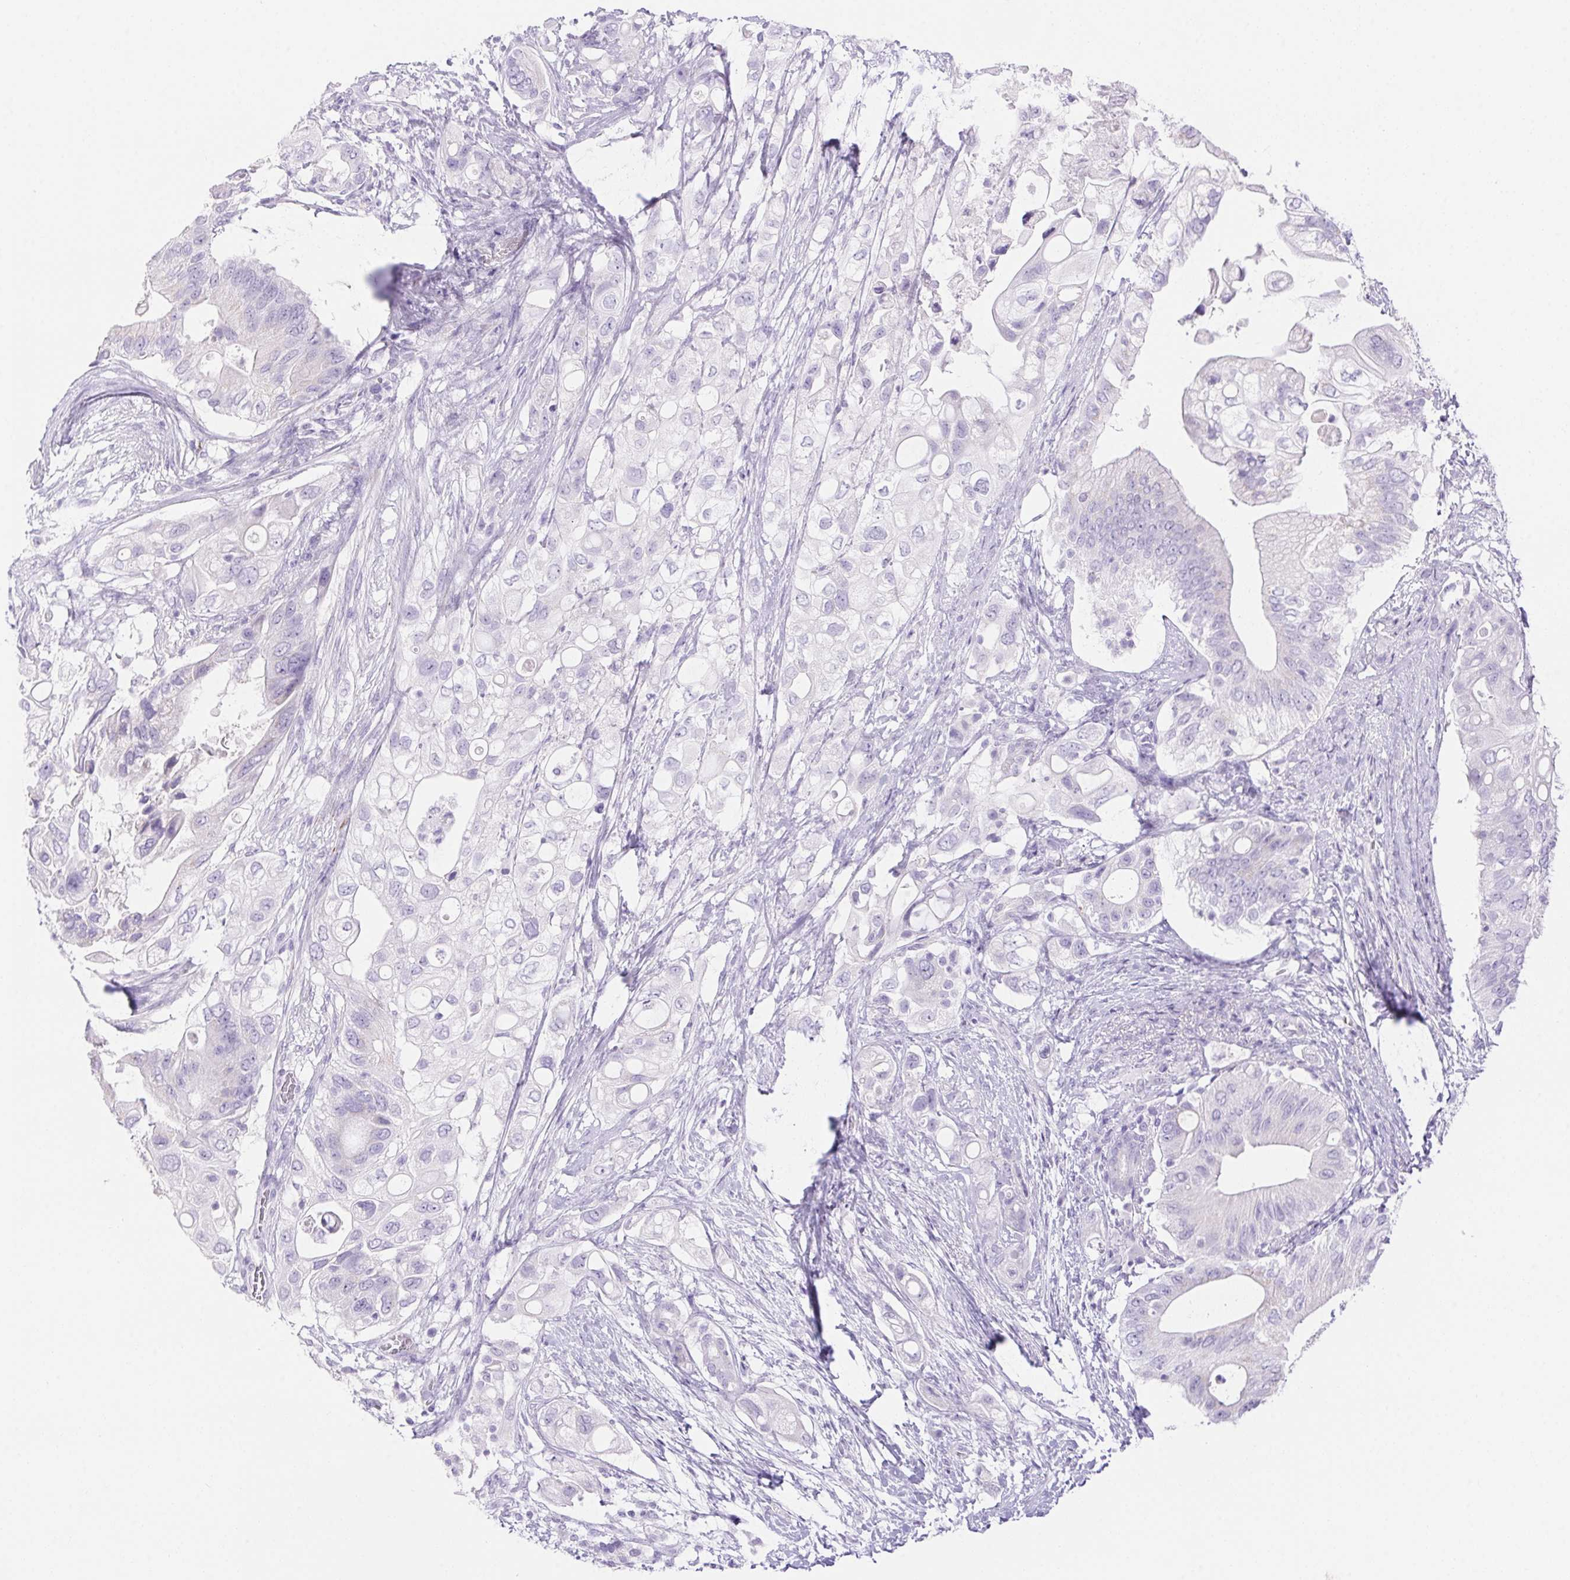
{"staining": {"intensity": "negative", "quantity": "none", "location": "none"}, "tissue": "pancreatic cancer", "cell_type": "Tumor cells", "image_type": "cancer", "snomed": [{"axis": "morphology", "description": "Adenocarcinoma, NOS"}, {"axis": "topography", "description": "Pancreas"}], "caption": "A micrograph of pancreatic adenocarcinoma stained for a protein shows no brown staining in tumor cells.", "gene": "ERP27", "patient": {"sex": "female", "age": 72}}